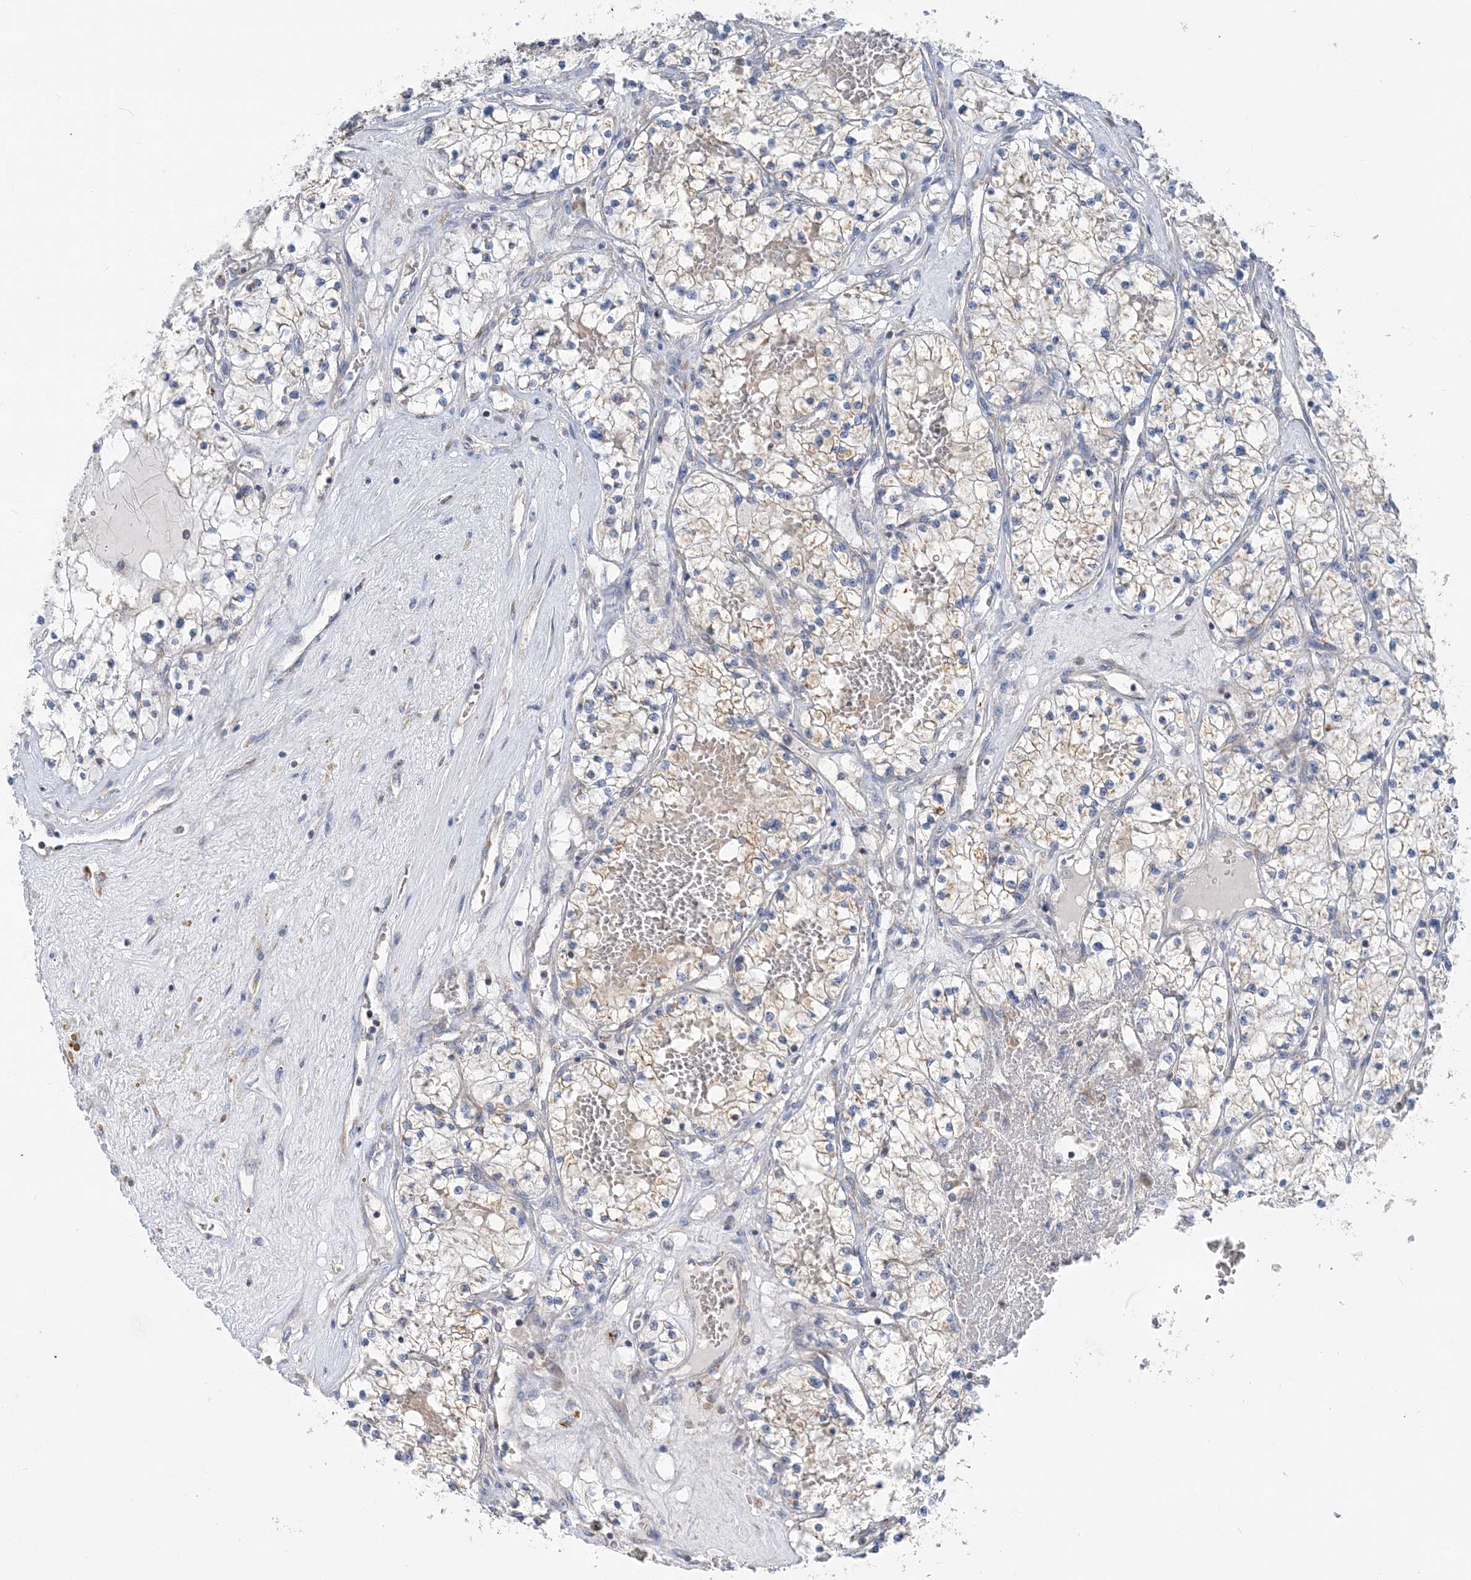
{"staining": {"intensity": "weak", "quantity": "<25%", "location": "cytoplasmic/membranous"}, "tissue": "renal cancer", "cell_type": "Tumor cells", "image_type": "cancer", "snomed": [{"axis": "morphology", "description": "Normal tissue, NOS"}, {"axis": "morphology", "description": "Adenocarcinoma, NOS"}, {"axis": "topography", "description": "Kidney"}], "caption": "There is no significant expression in tumor cells of renal cancer (adenocarcinoma). (Immunohistochemistry (ihc), brightfield microscopy, high magnification).", "gene": "FAM114A2", "patient": {"sex": "male", "age": 68}}